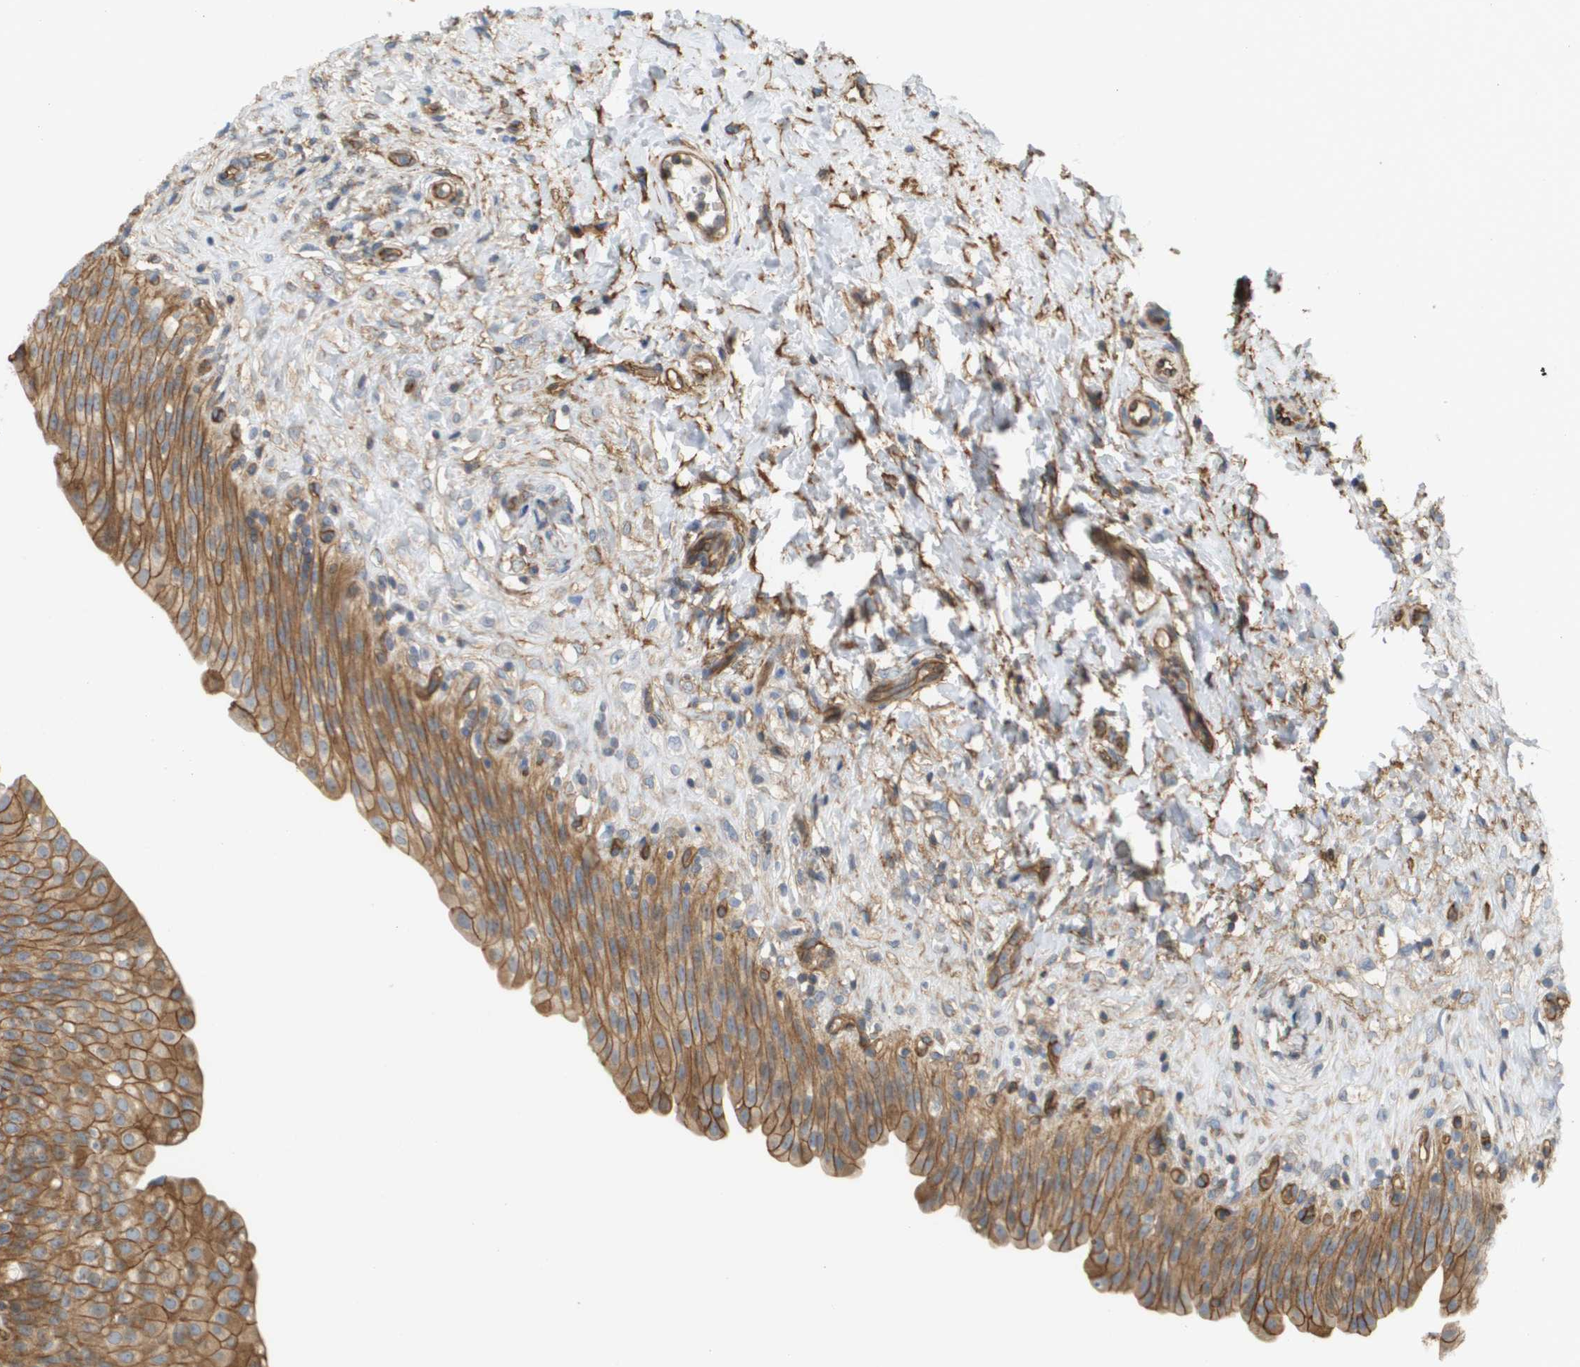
{"staining": {"intensity": "moderate", "quantity": ">75%", "location": "cytoplasmic/membranous"}, "tissue": "urinary bladder", "cell_type": "Urothelial cells", "image_type": "normal", "snomed": [{"axis": "morphology", "description": "Urothelial carcinoma, High grade"}, {"axis": "topography", "description": "Urinary bladder"}], "caption": "The histopathology image exhibits staining of unremarkable urinary bladder, revealing moderate cytoplasmic/membranous protein positivity (brown color) within urothelial cells.", "gene": "SGMS2", "patient": {"sex": "male", "age": 46}}